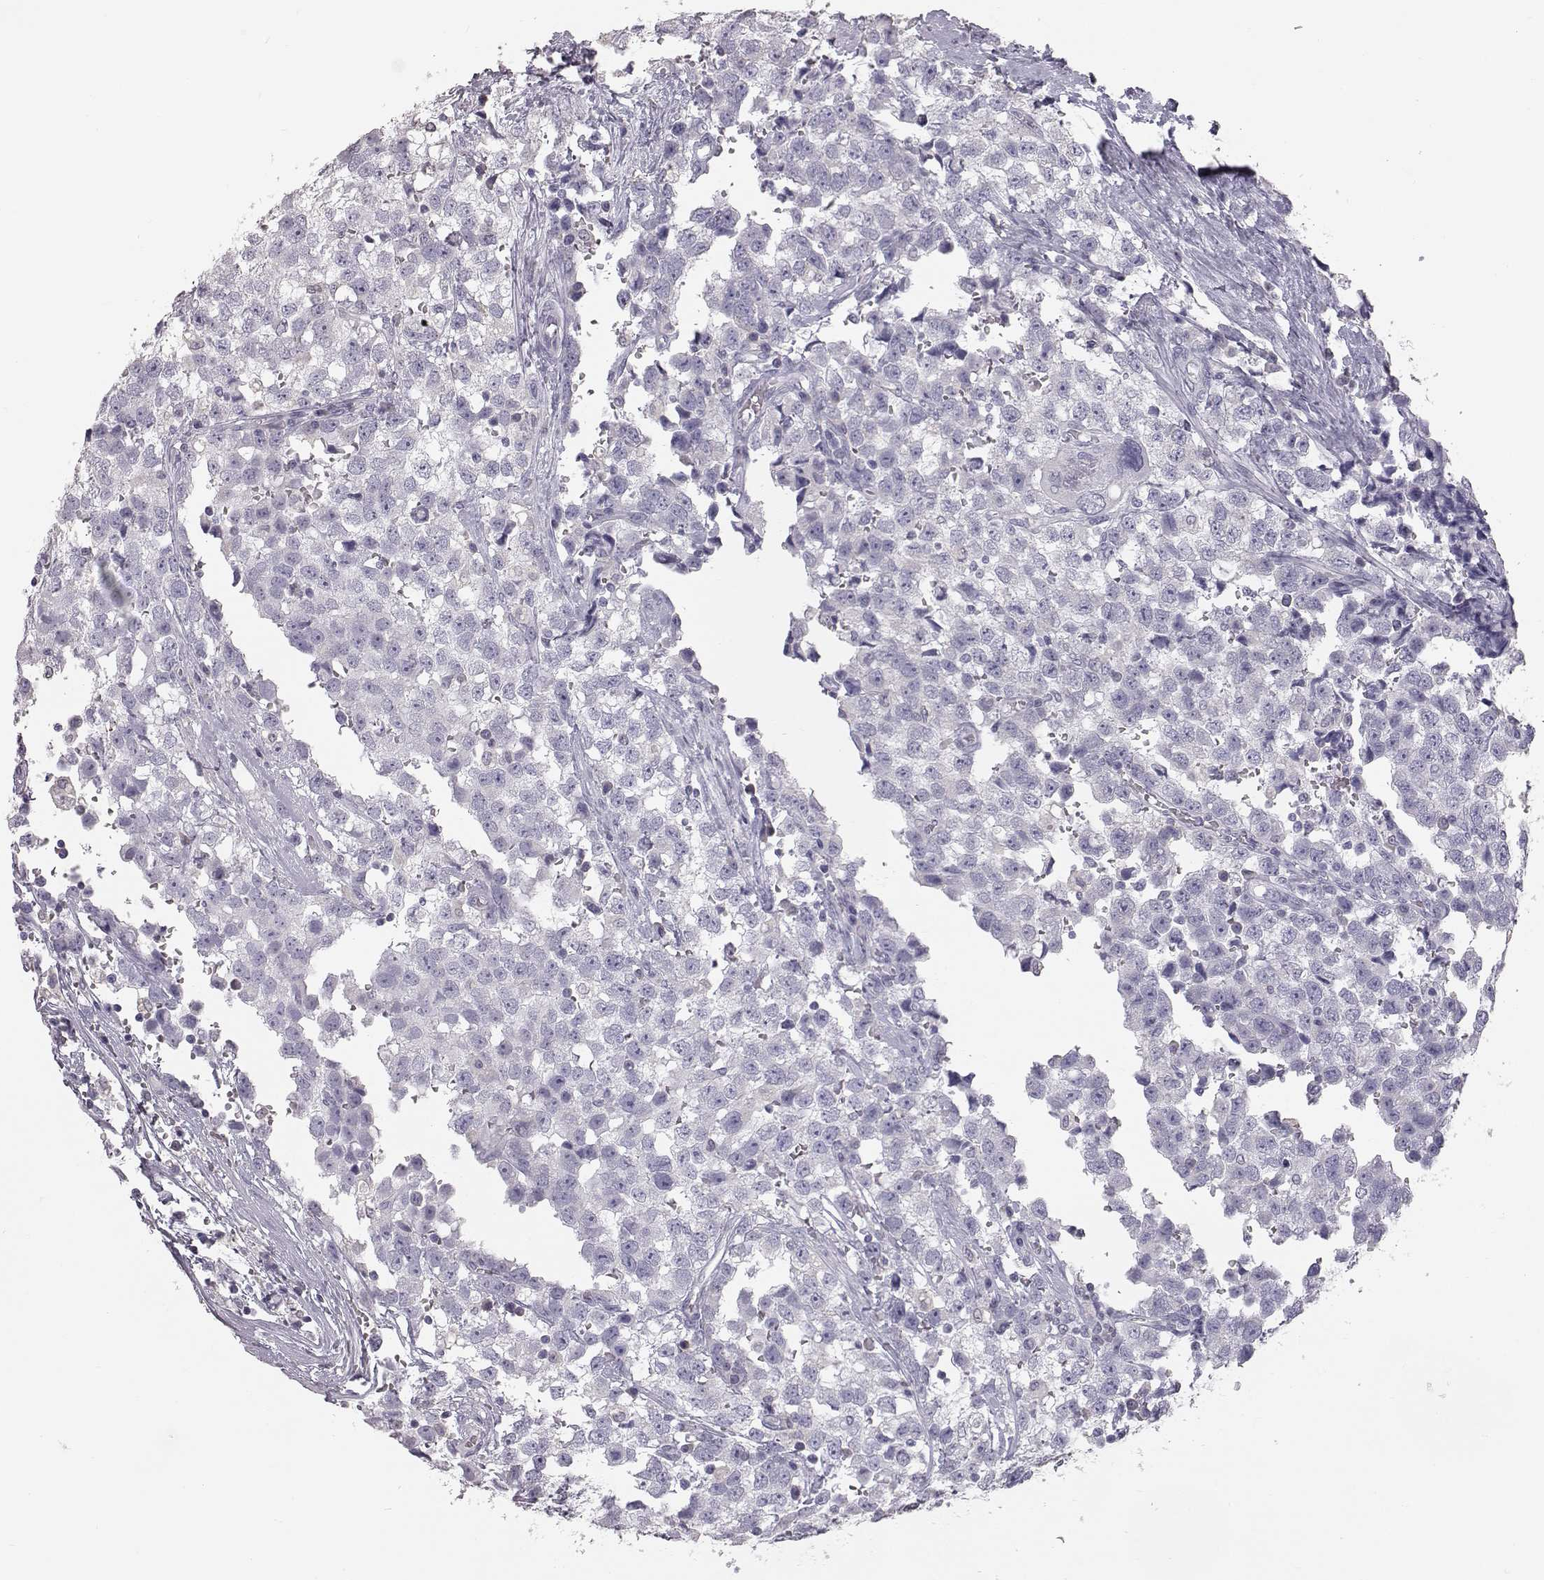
{"staining": {"intensity": "negative", "quantity": "none", "location": "none"}, "tissue": "testis cancer", "cell_type": "Tumor cells", "image_type": "cancer", "snomed": [{"axis": "morphology", "description": "Seminoma, NOS"}, {"axis": "topography", "description": "Testis"}], "caption": "Tumor cells show no significant protein staining in testis cancer (seminoma). Brightfield microscopy of IHC stained with DAB (3,3'-diaminobenzidine) (brown) and hematoxylin (blue), captured at high magnification.", "gene": "KRT33A", "patient": {"sex": "male", "age": 34}}